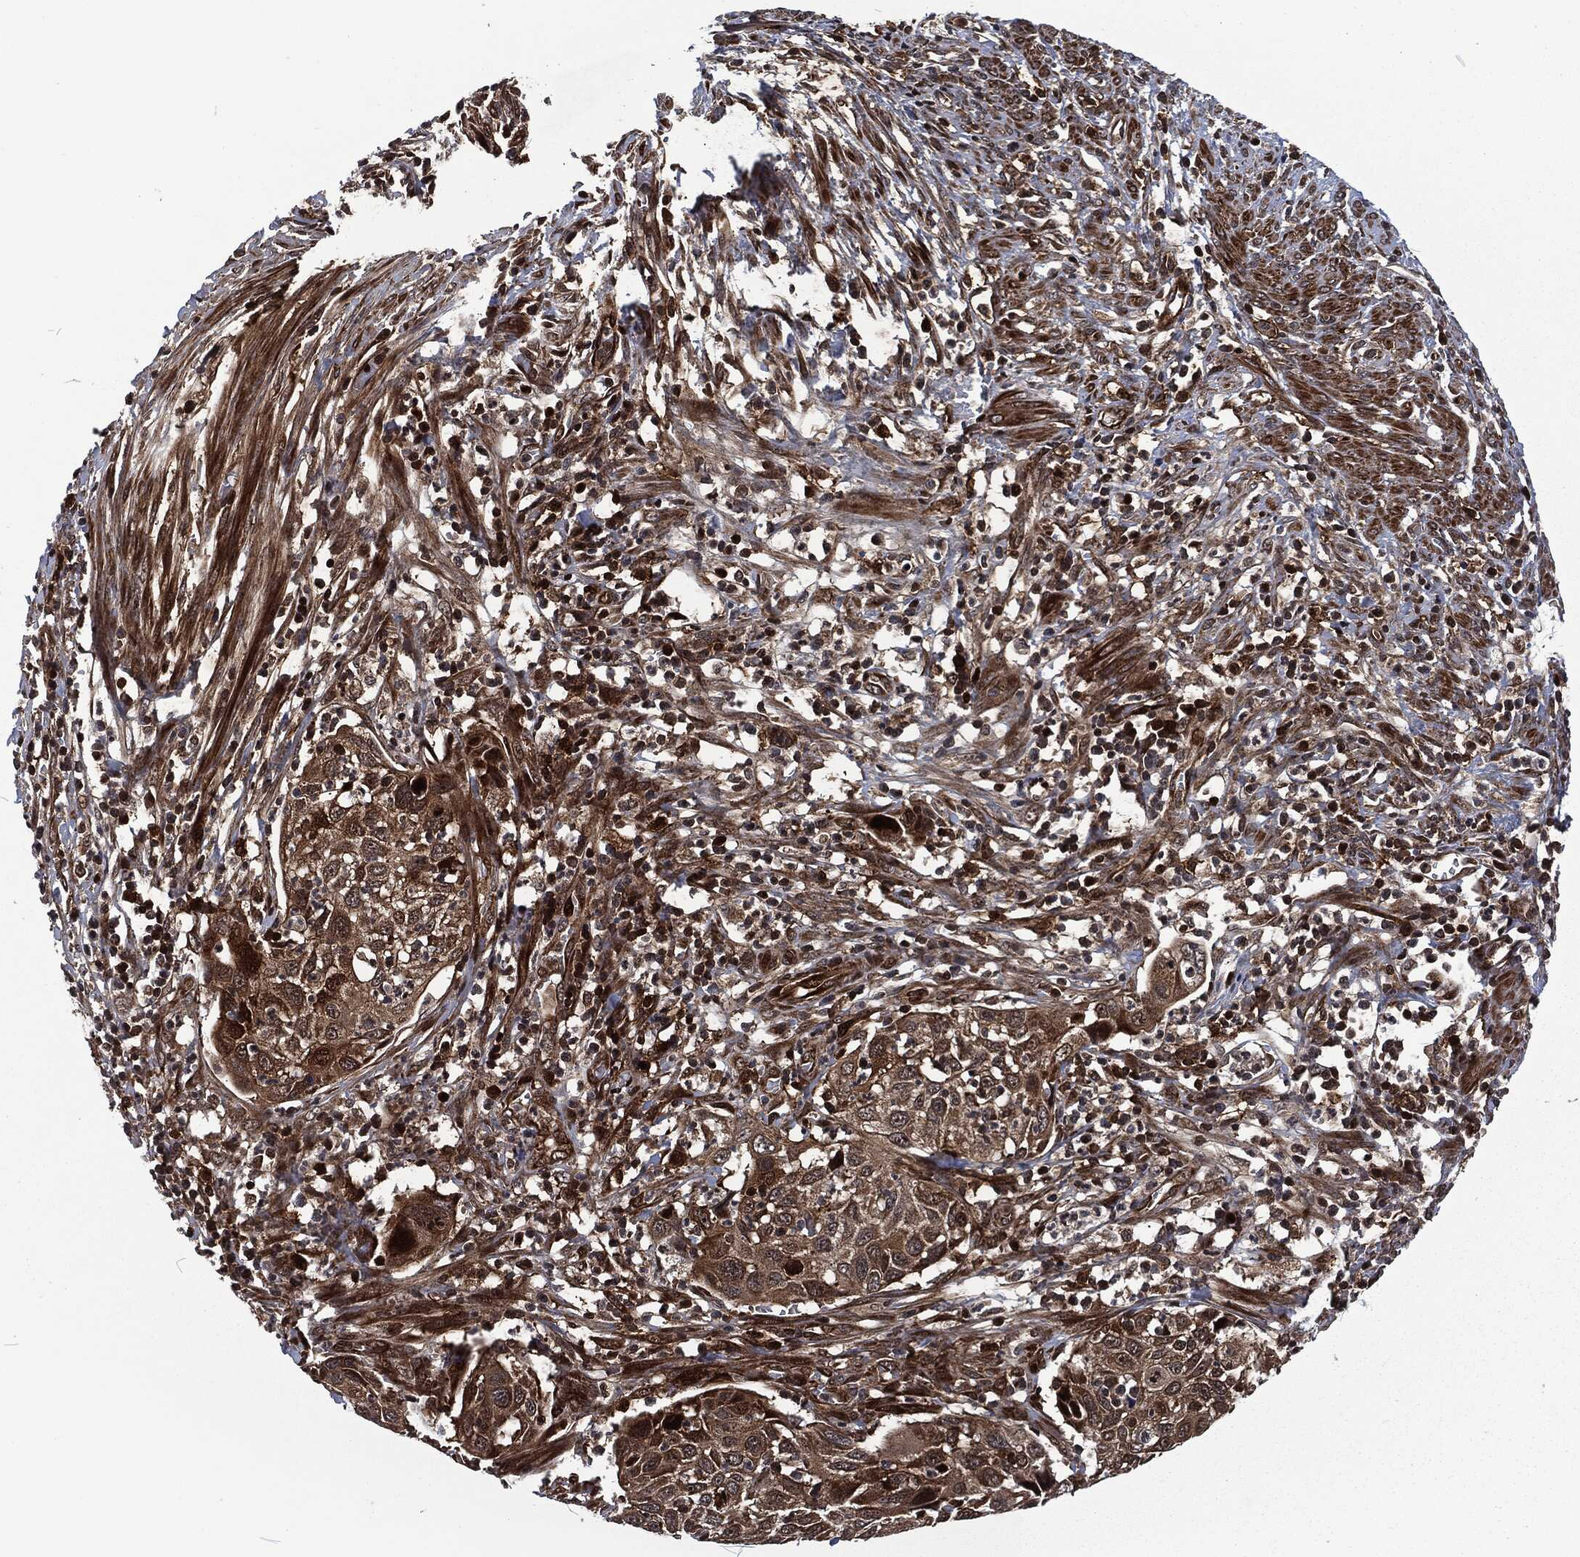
{"staining": {"intensity": "weak", "quantity": ">75%", "location": "cytoplasmic/membranous"}, "tissue": "cervical cancer", "cell_type": "Tumor cells", "image_type": "cancer", "snomed": [{"axis": "morphology", "description": "Squamous cell carcinoma, NOS"}, {"axis": "topography", "description": "Cervix"}], "caption": "The histopathology image exhibits staining of cervical cancer (squamous cell carcinoma), revealing weak cytoplasmic/membranous protein staining (brown color) within tumor cells.", "gene": "CMPK2", "patient": {"sex": "female", "age": 70}}